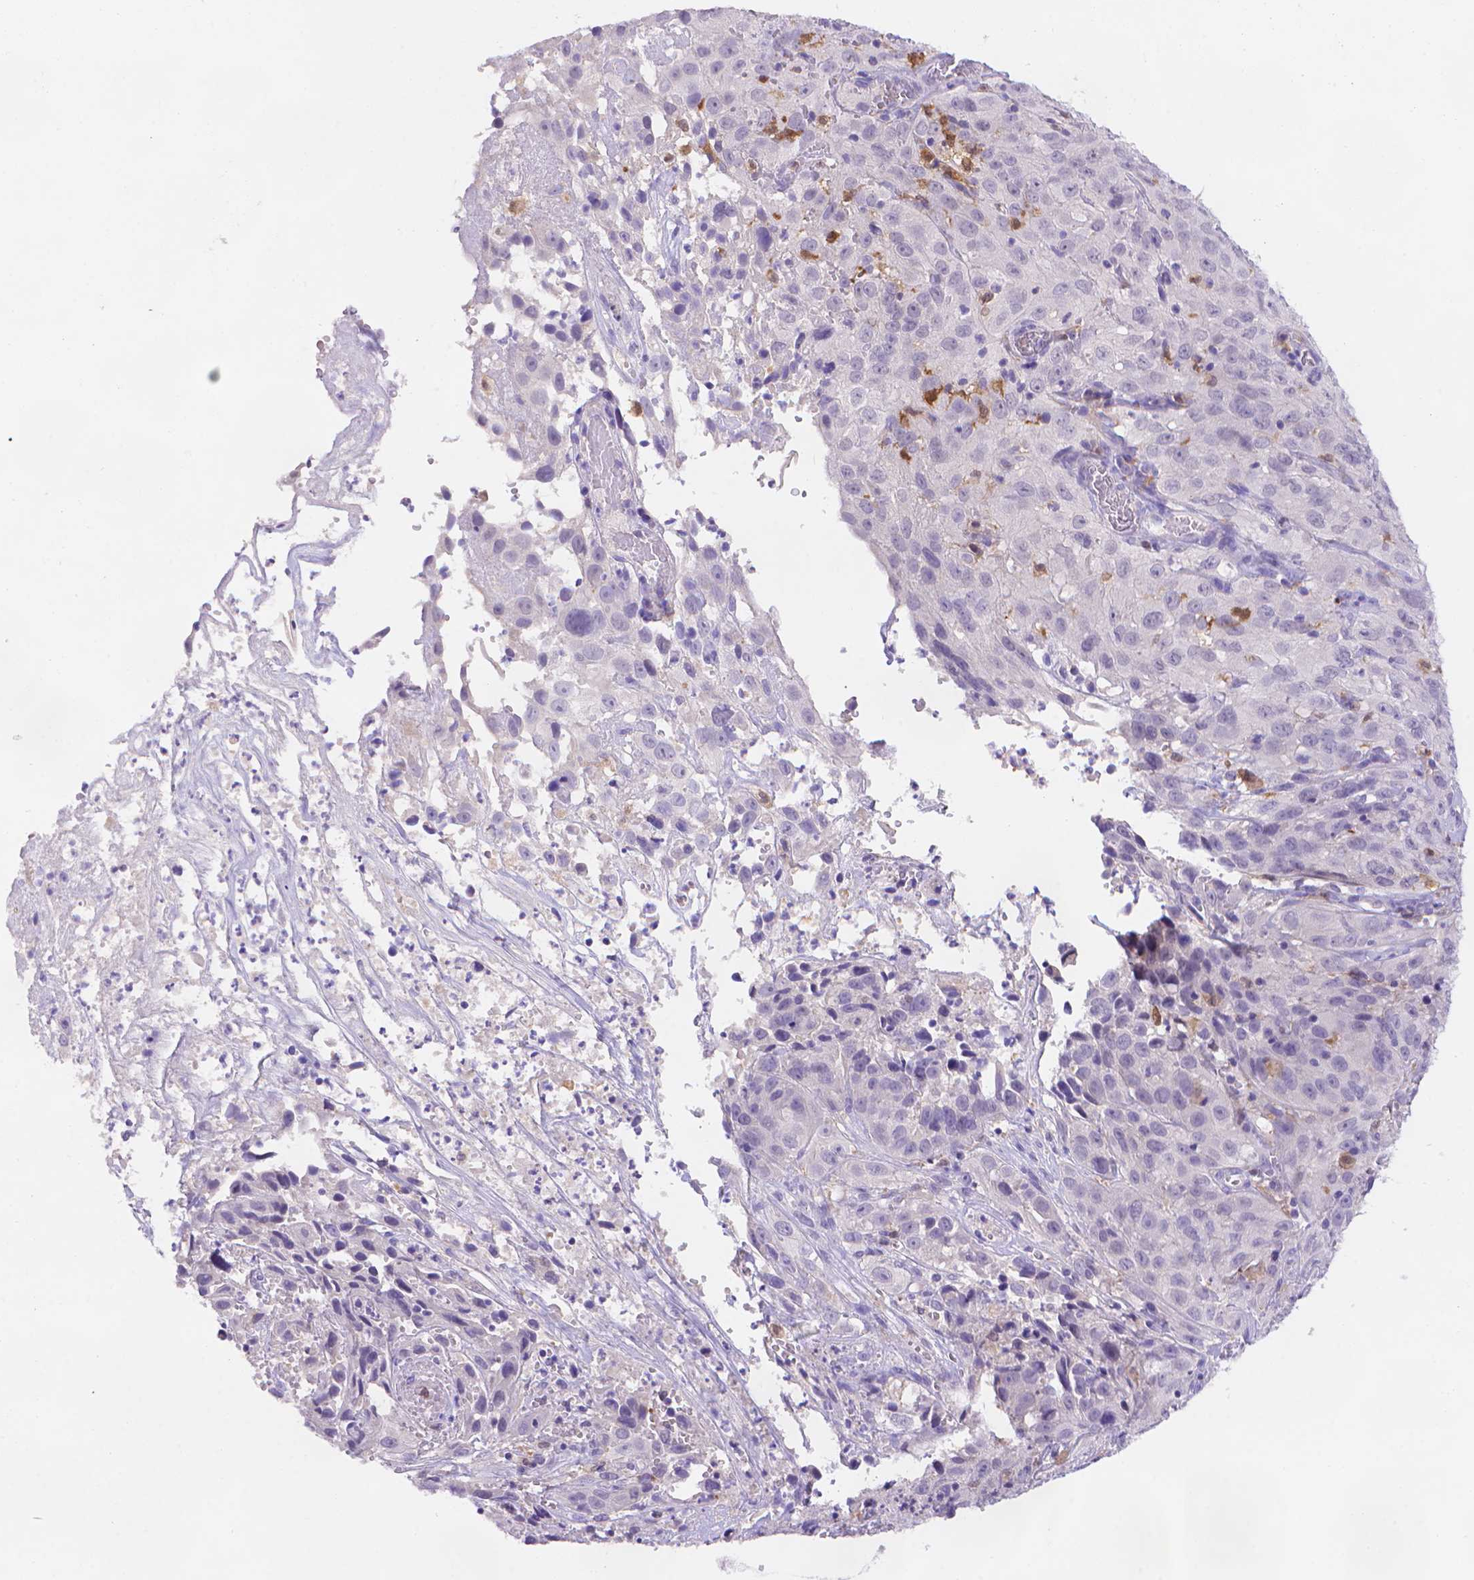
{"staining": {"intensity": "negative", "quantity": "none", "location": "none"}, "tissue": "cervical cancer", "cell_type": "Tumor cells", "image_type": "cancer", "snomed": [{"axis": "morphology", "description": "Squamous cell carcinoma, NOS"}, {"axis": "topography", "description": "Cervix"}], "caption": "A high-resolution micrograph shows immunohistochemistry (IHC) staining of squamous cell carcinoma (cervical), which displays no significant positivity in tumor cells.", "gene": "FGD2", "patient": {"sex": "female", "age": 32}}